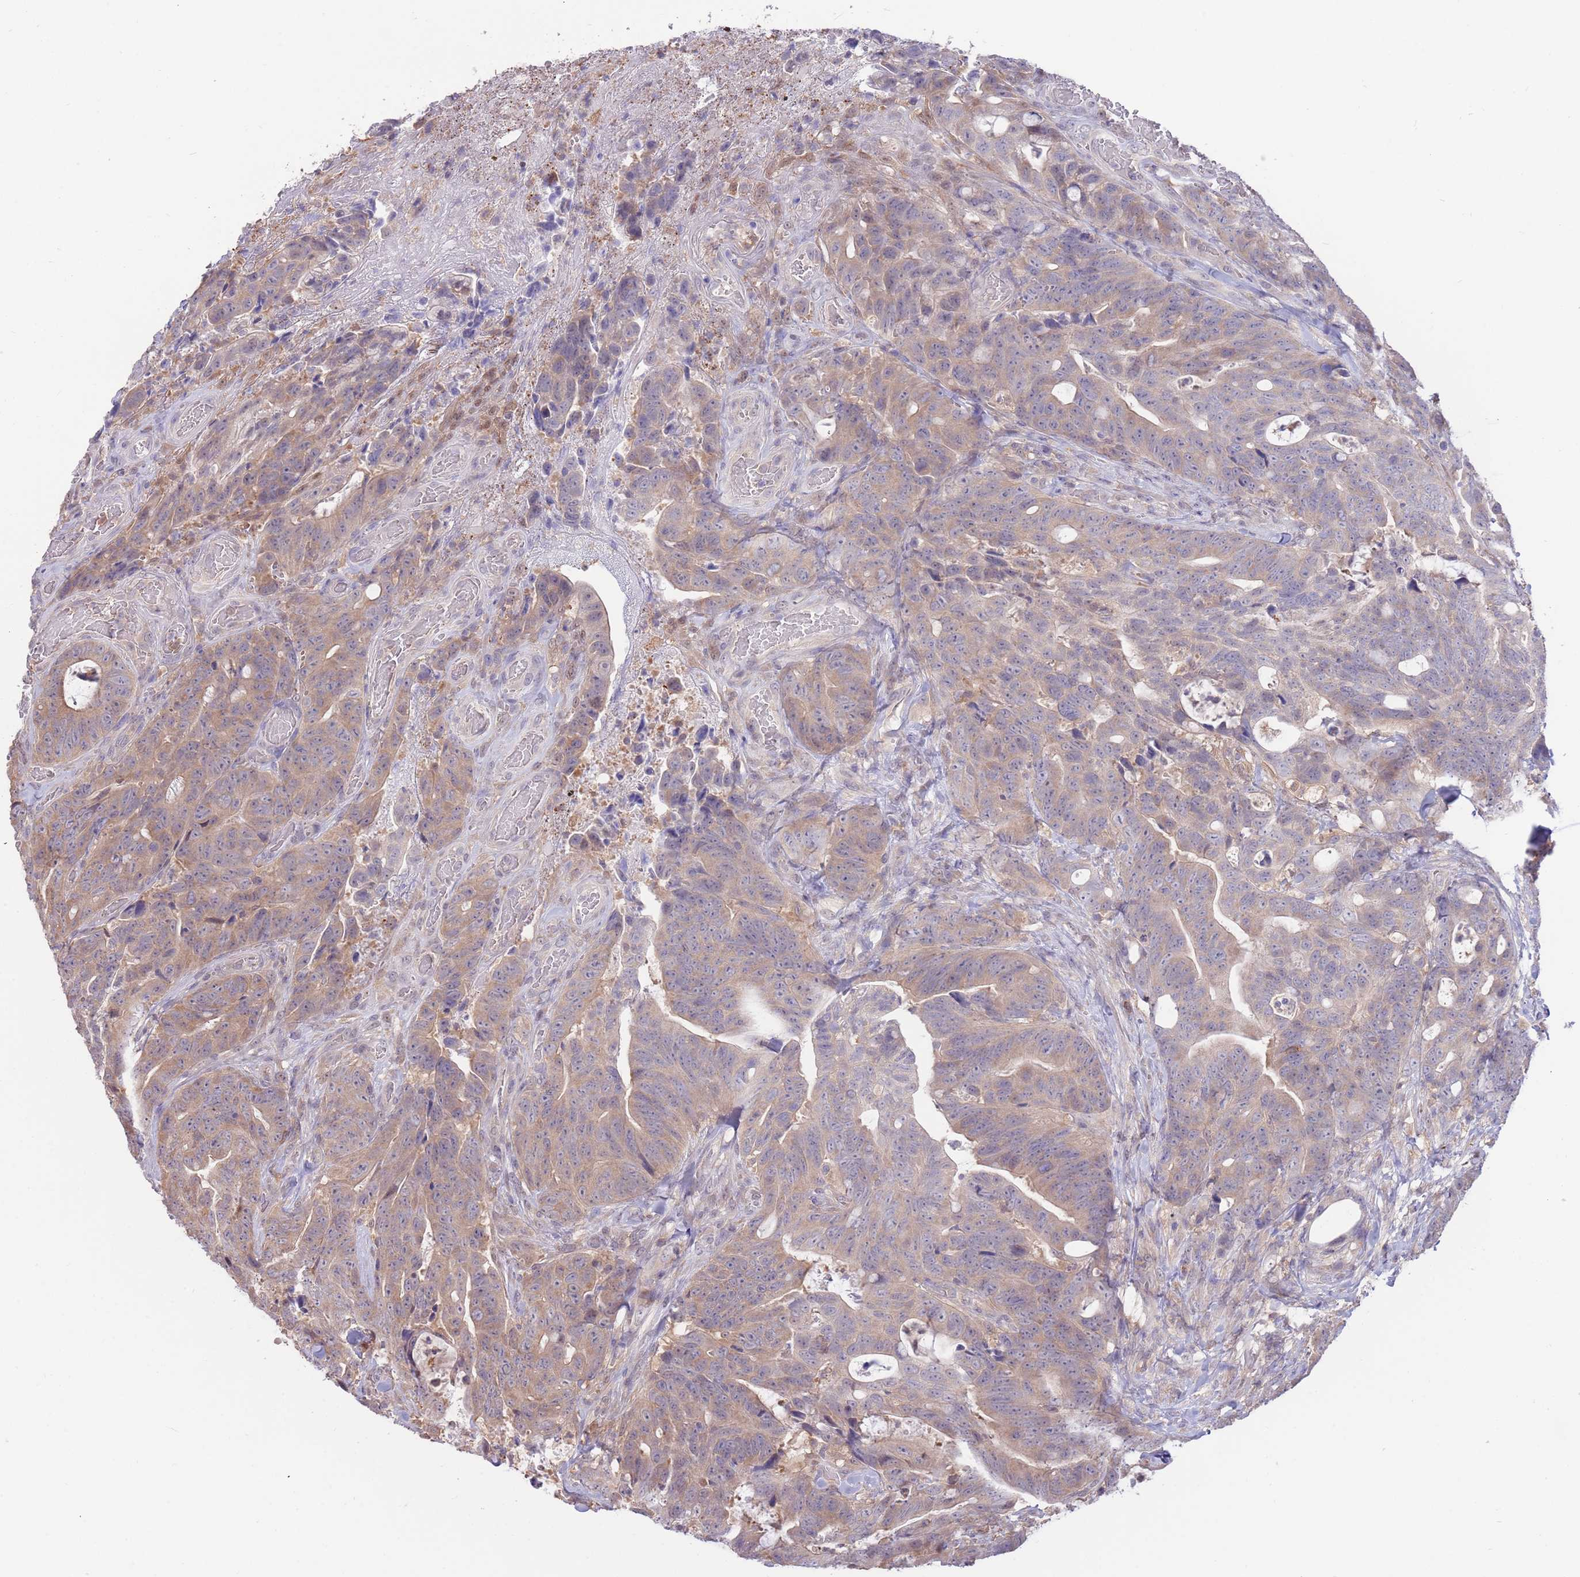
{"staining": {"intensity": "moderate", "quantity": ">75%", "location": "cytoplasmic/membranous"}, "tissue": "colorectal cancer", "cell_type": "Tumor cells", "image_type": "cancer", "snomed": [{"axis": "morphology", "description": "Adenocarcinoma, NOS"}, {"axis": "topography", "description": "Colon"}], "caption": "DAB immunohistochemical staining of human colorectal cancer reveals moderate cytoplasmic/membranous protein positivity in approximately >75% of tumor cells. The staining was performed using DAB (3,3'-diaminobenzidine), with brown indicating positive protein expression. Nuclei are stained blue with hematoxylin.", "gene": "AP5S1", "patient": {"sex": "female", "age": 82}}